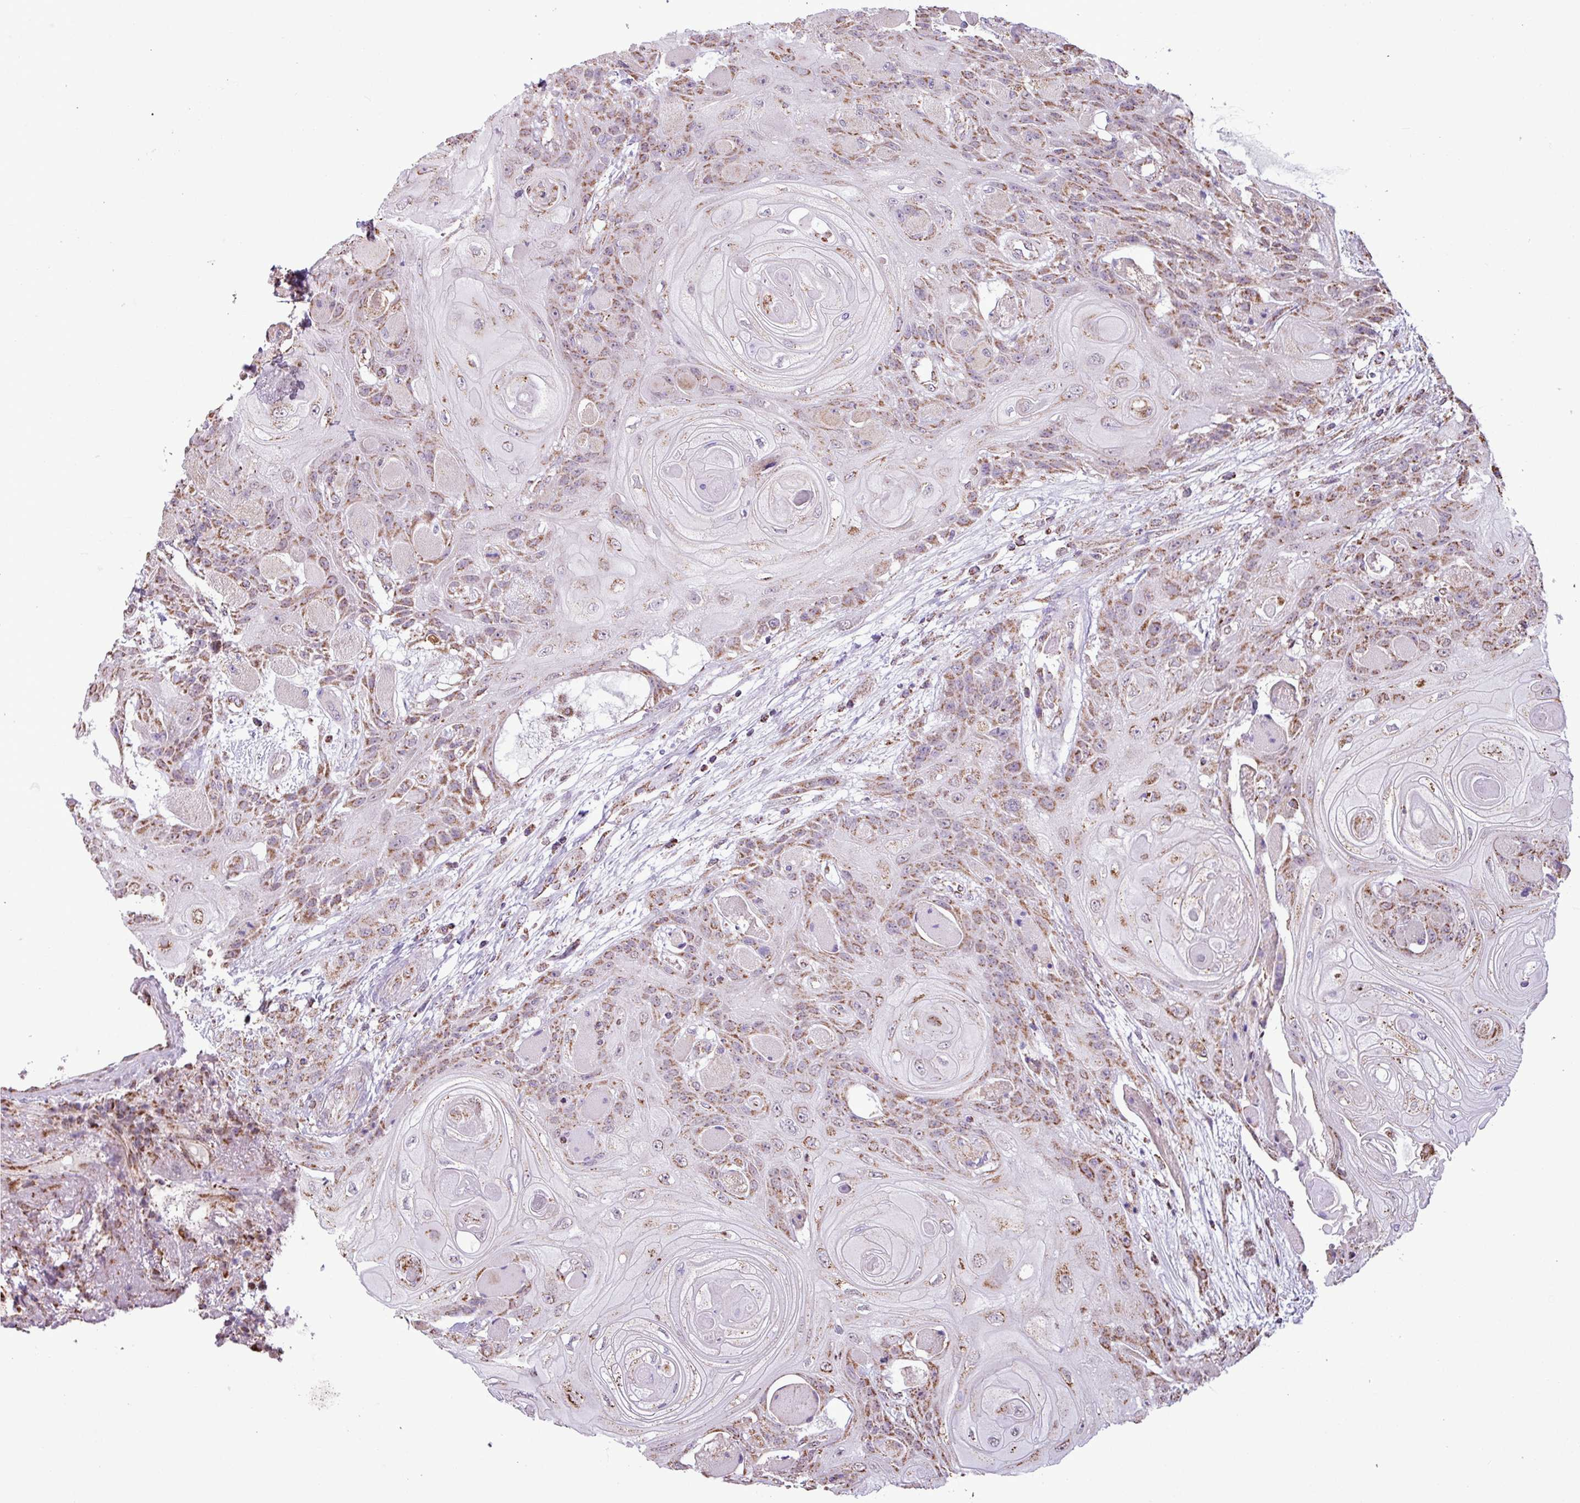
{"staining": {"intensity": "moderate", "quantity": ">75%", "location": "cytoplasmic/membranous"}, "tissue": "head and neck cancer", "cell_type": "Tumor cells", "image_type": "cancer", "snomed": [{"axis": "morphology", "description": "Squamous cell carcinoma, NOS"}, {"axis": "topography", "description": "Head-Neck"}], "caption": "IHC of human head and neck cancer (squamous cell carcinoma) shows medium levels of moderate cytoplasmic/membranous positivity in approximately >75% of tumor cells.", "gene": "ALG8", "patient": {"sex": "female", "age": 43}}